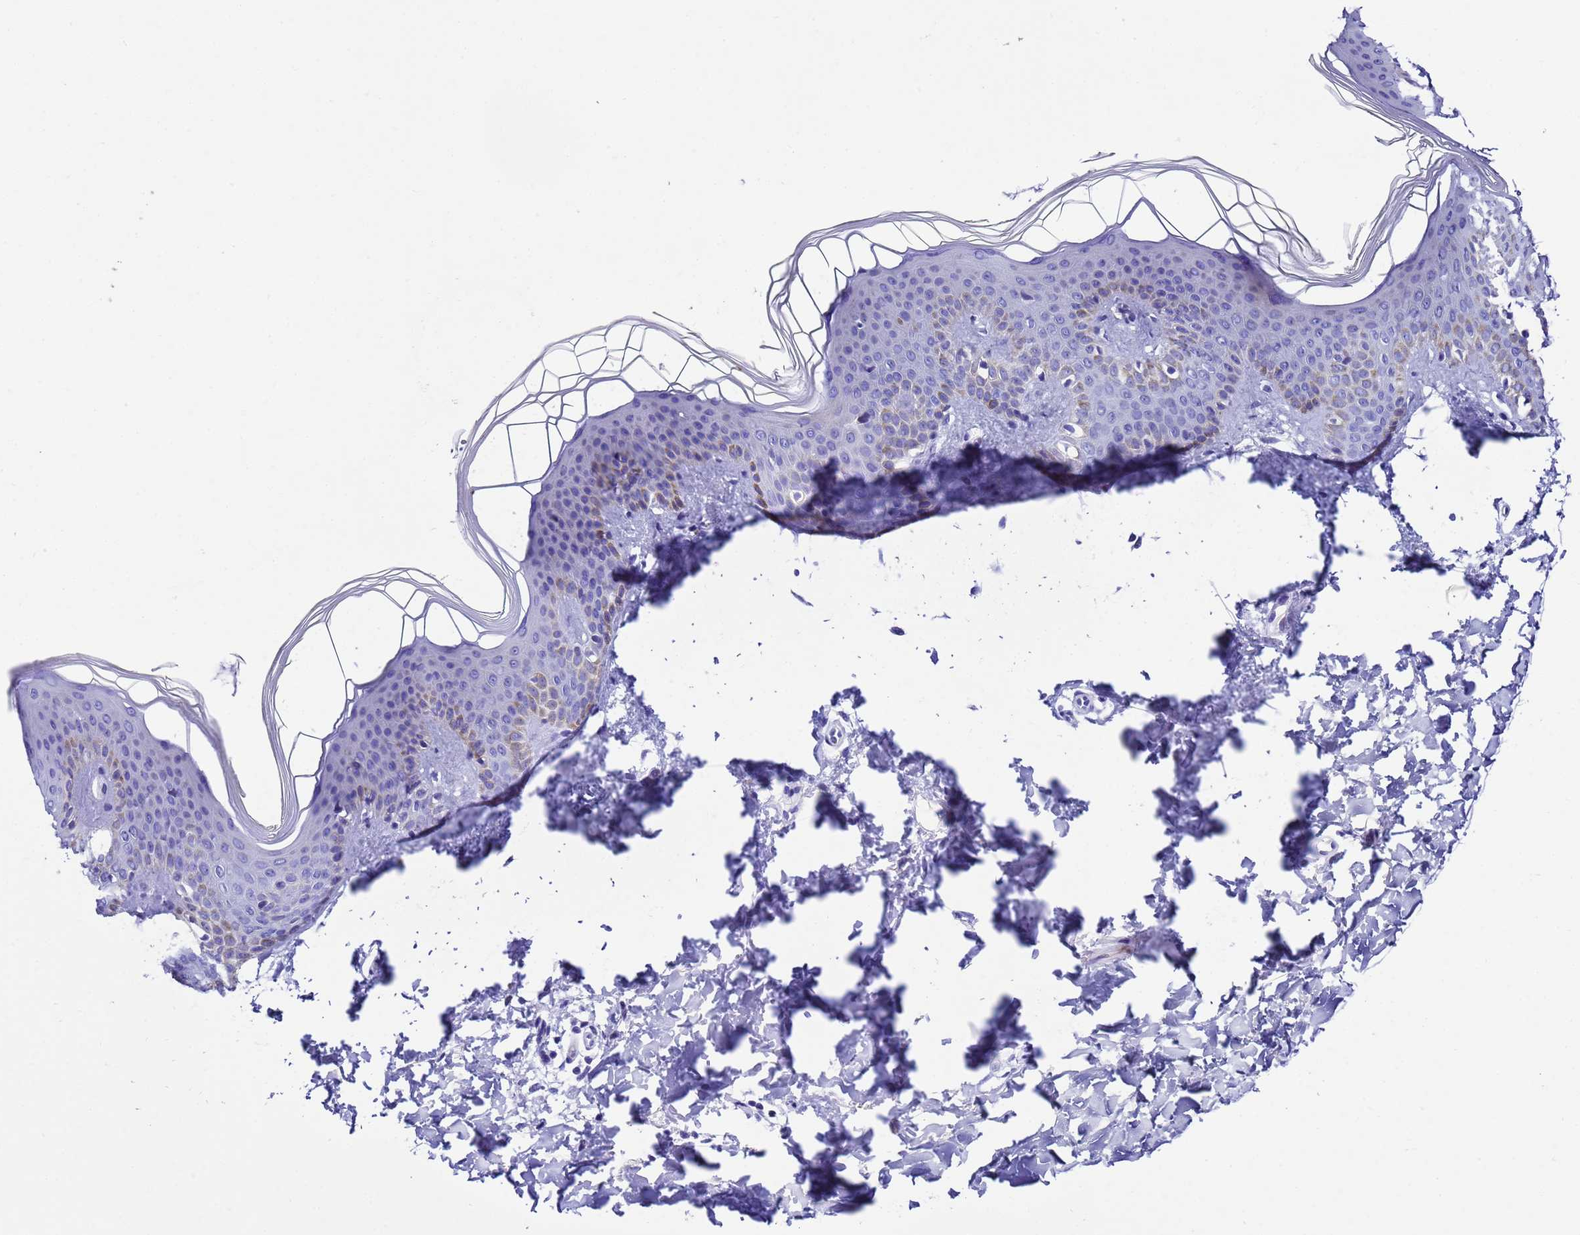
{"staining": {"intensity": "negative", "quantity": "none", "location": "none"}, "tissue": "skin", "cell_type": "Fibroblasts", "image_type": "normal", "snomed": [{"axis": "morphology", "description": "Normal tissue, NOS"}, {"axis": "topography", "description": "Skin"}], "caption": "An image of skin stained for a protein demonstrates no brown staining in fibroblasts. The staining is performed using DAB brown chromogen with nuclei counter-stained in using hematoxylin.", "gene": "UGT2A1", "patient": {"sex": "male", "age": 36}}